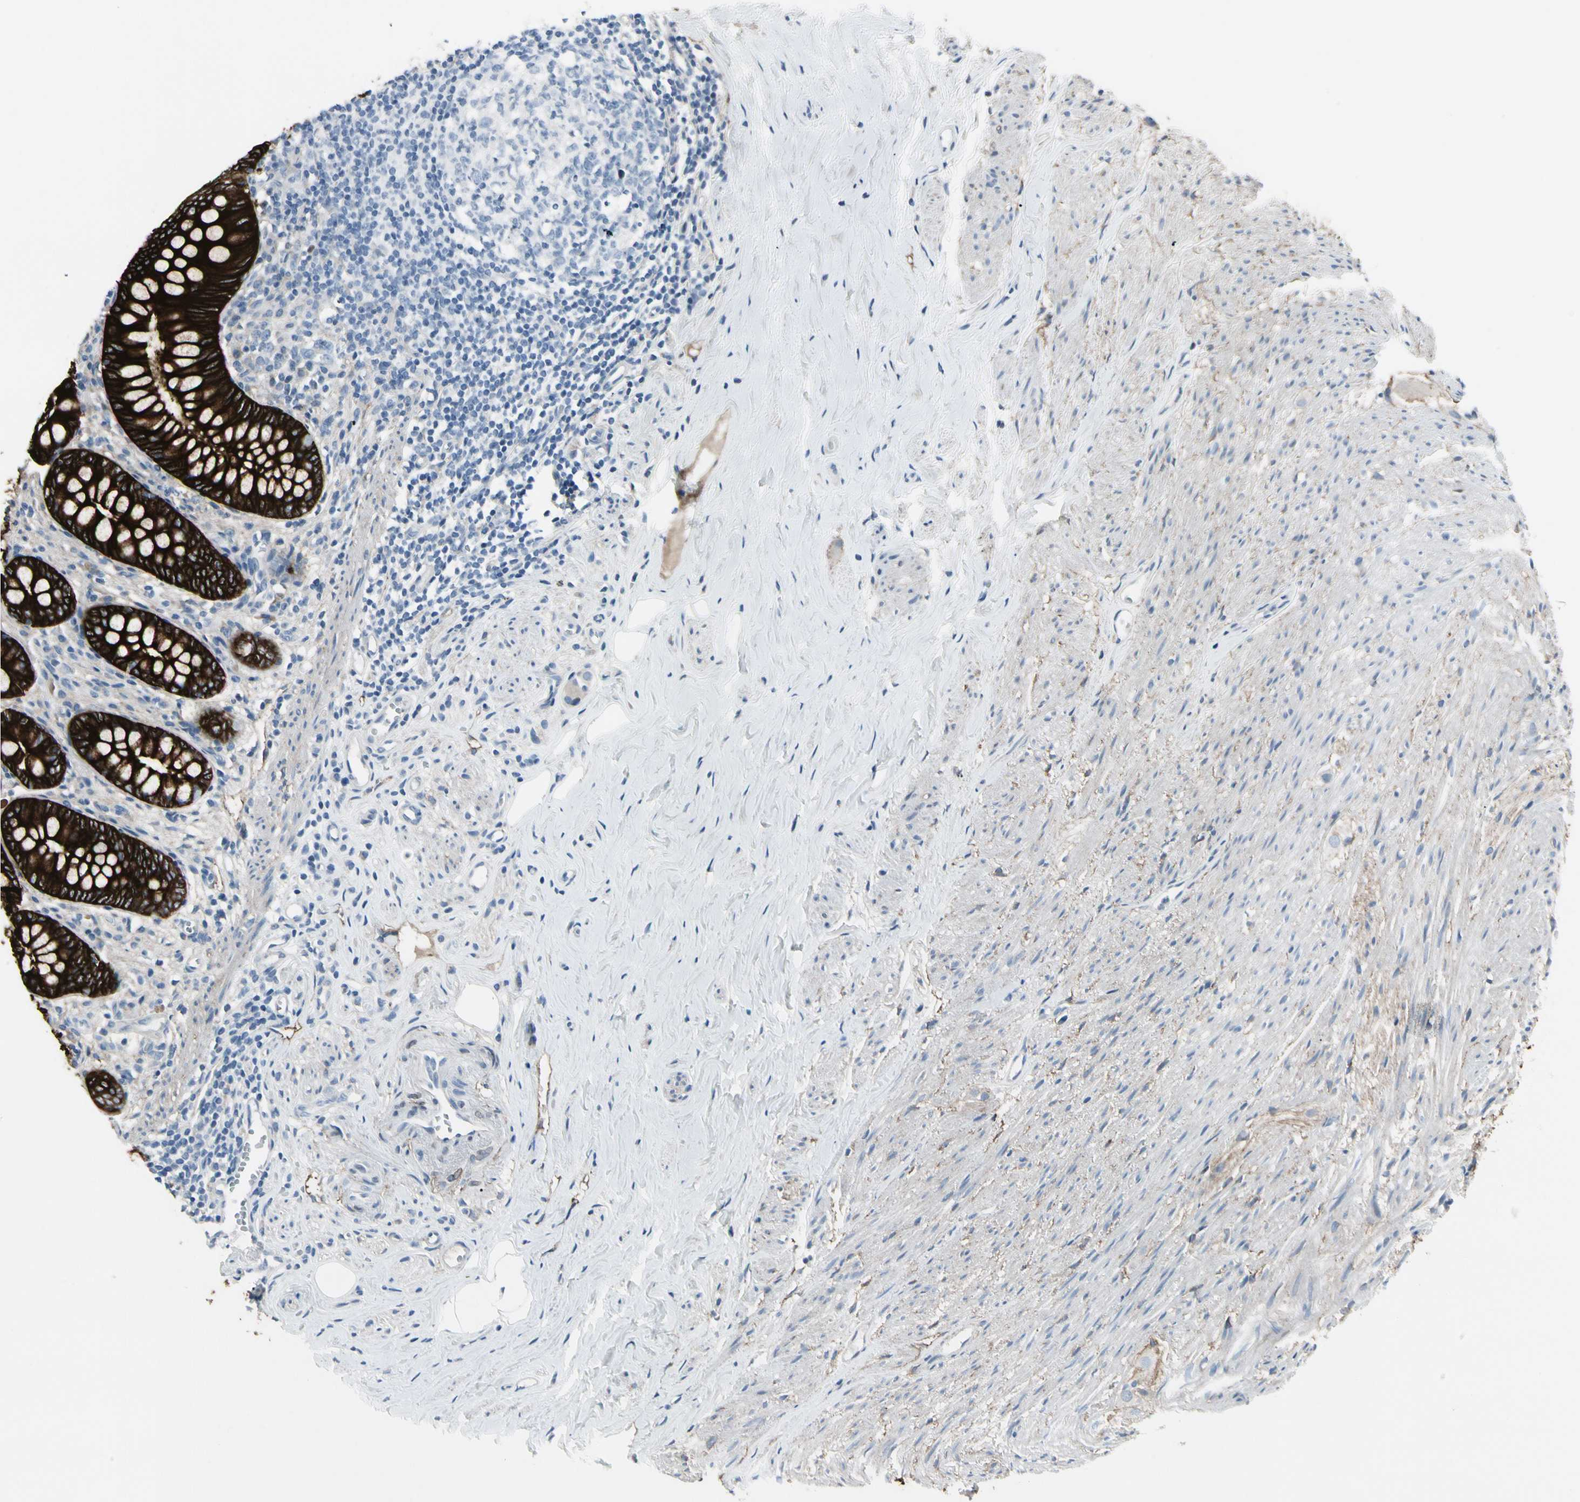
{"staining": {"intensity": "strong", "quantity": ">75%", "location": "cytoplasmic/membranous"}, "tissue": "appendix", "cell_type": "Glandular cells", "image_type": "normal", "snomed": [{"axis": "morphology", "description": "Normal tissue, NOS"}, {"axis": "topography", "description": "Appendix"}], "caption": "Immunohistochemical staining of normal appendix demonstrates >75% levels of strong cytoplasmic/membranous protein staining in approximately >75% of glandular cells.", "gene": "PIGR", "patient": {"sex": "female", "age": 77}}